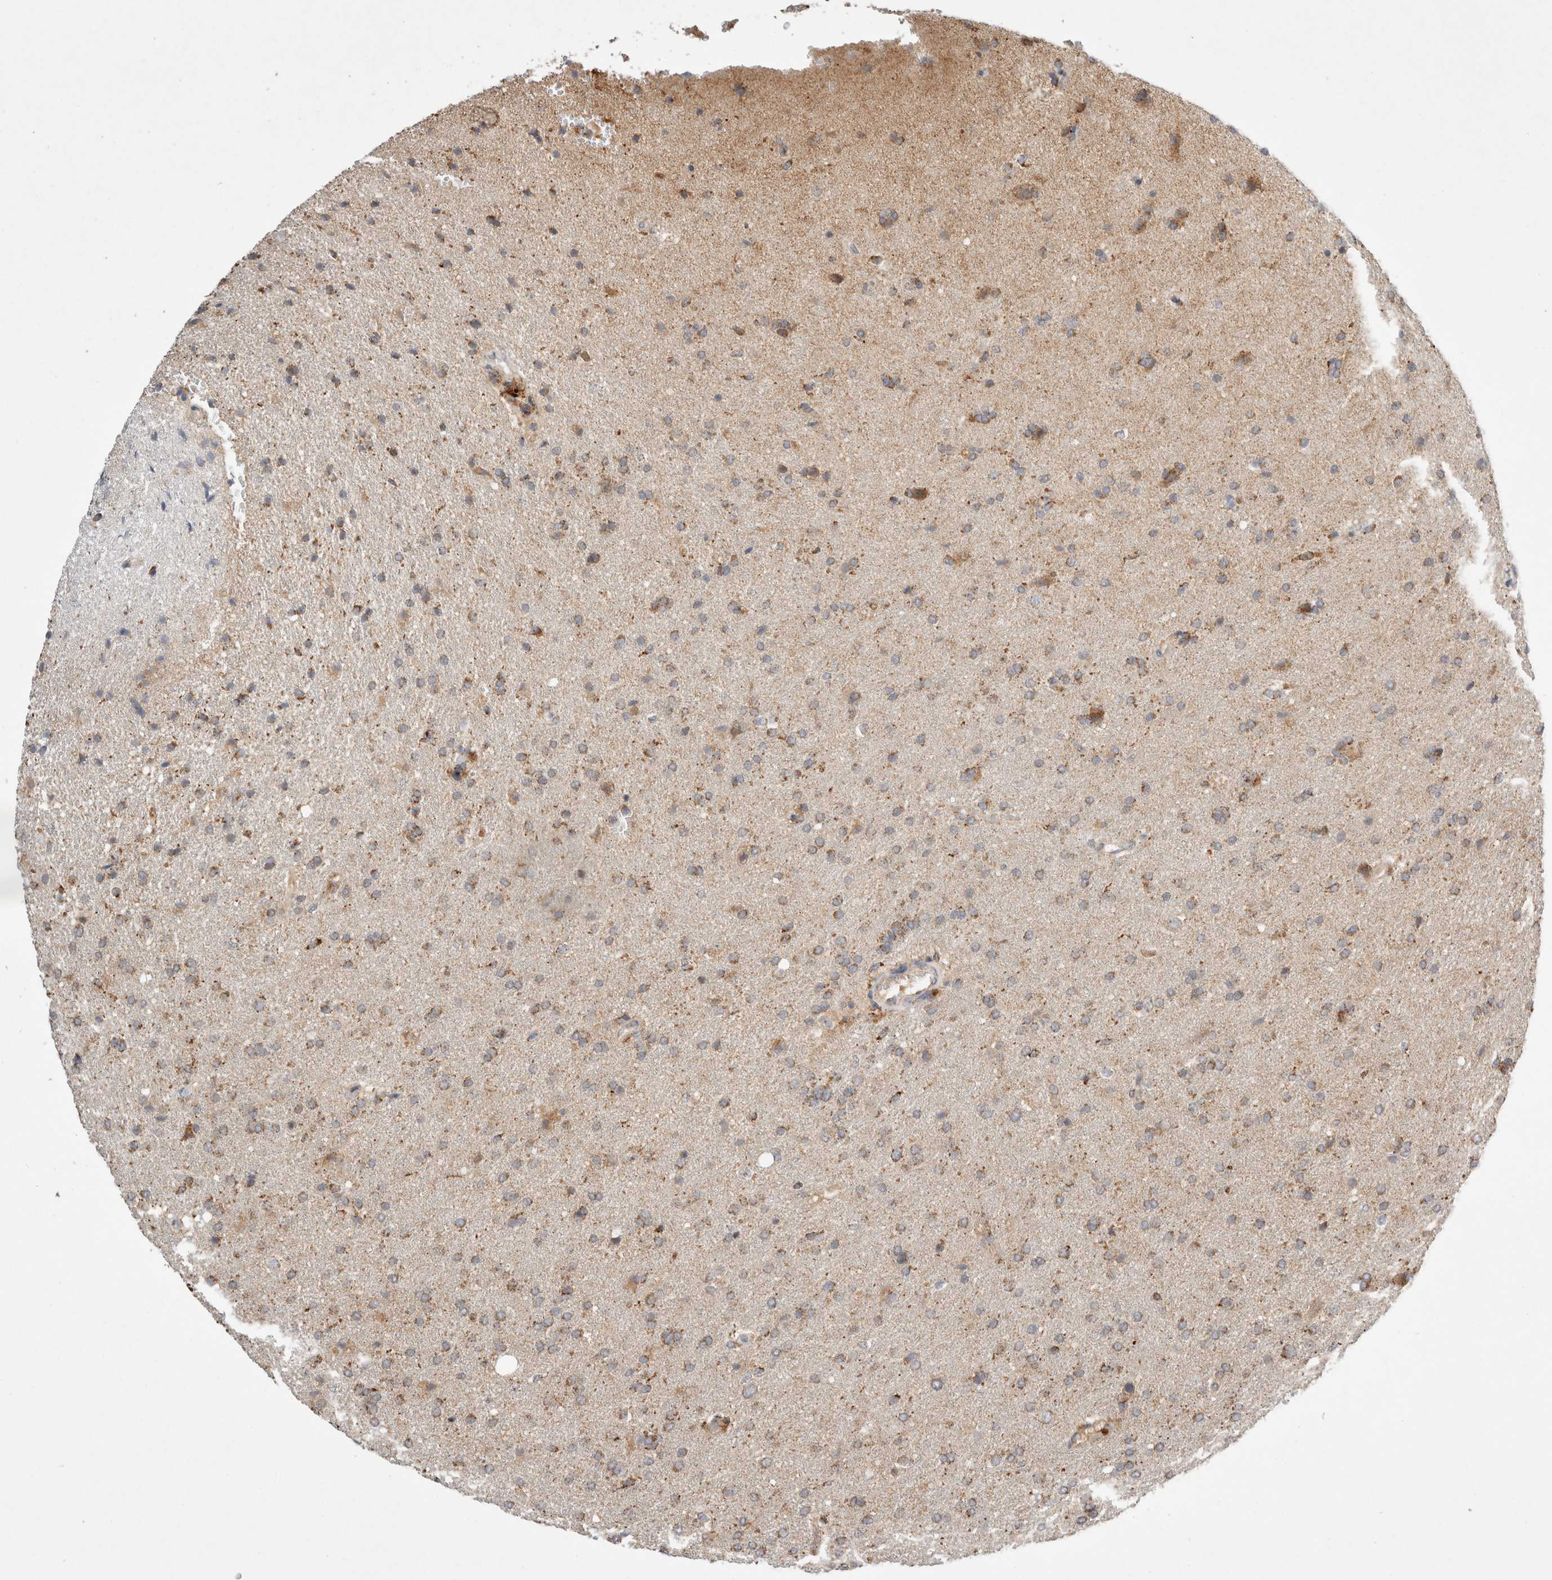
{"staining": {"intensity": "weak", "quantity": ">75%", "location": "cytoplasmic/membranous"}, "tissue": "glioma", "cell_type": "Tumor cells", "image_type": "cancer", "snomed": [{"axis": "morphology", "description": "Glioma, malignant, High grade"}, {"axis": "topography", "description": "Brain"}], "caption": "DAB immunohistochemical staining of malignant glioma (high-grade) exhibits weak cytoplasmic/membranous protein expression in about >75% of tumor cells.", "gene": "HROB", "patient": {"sex": "male", "age": 72}}